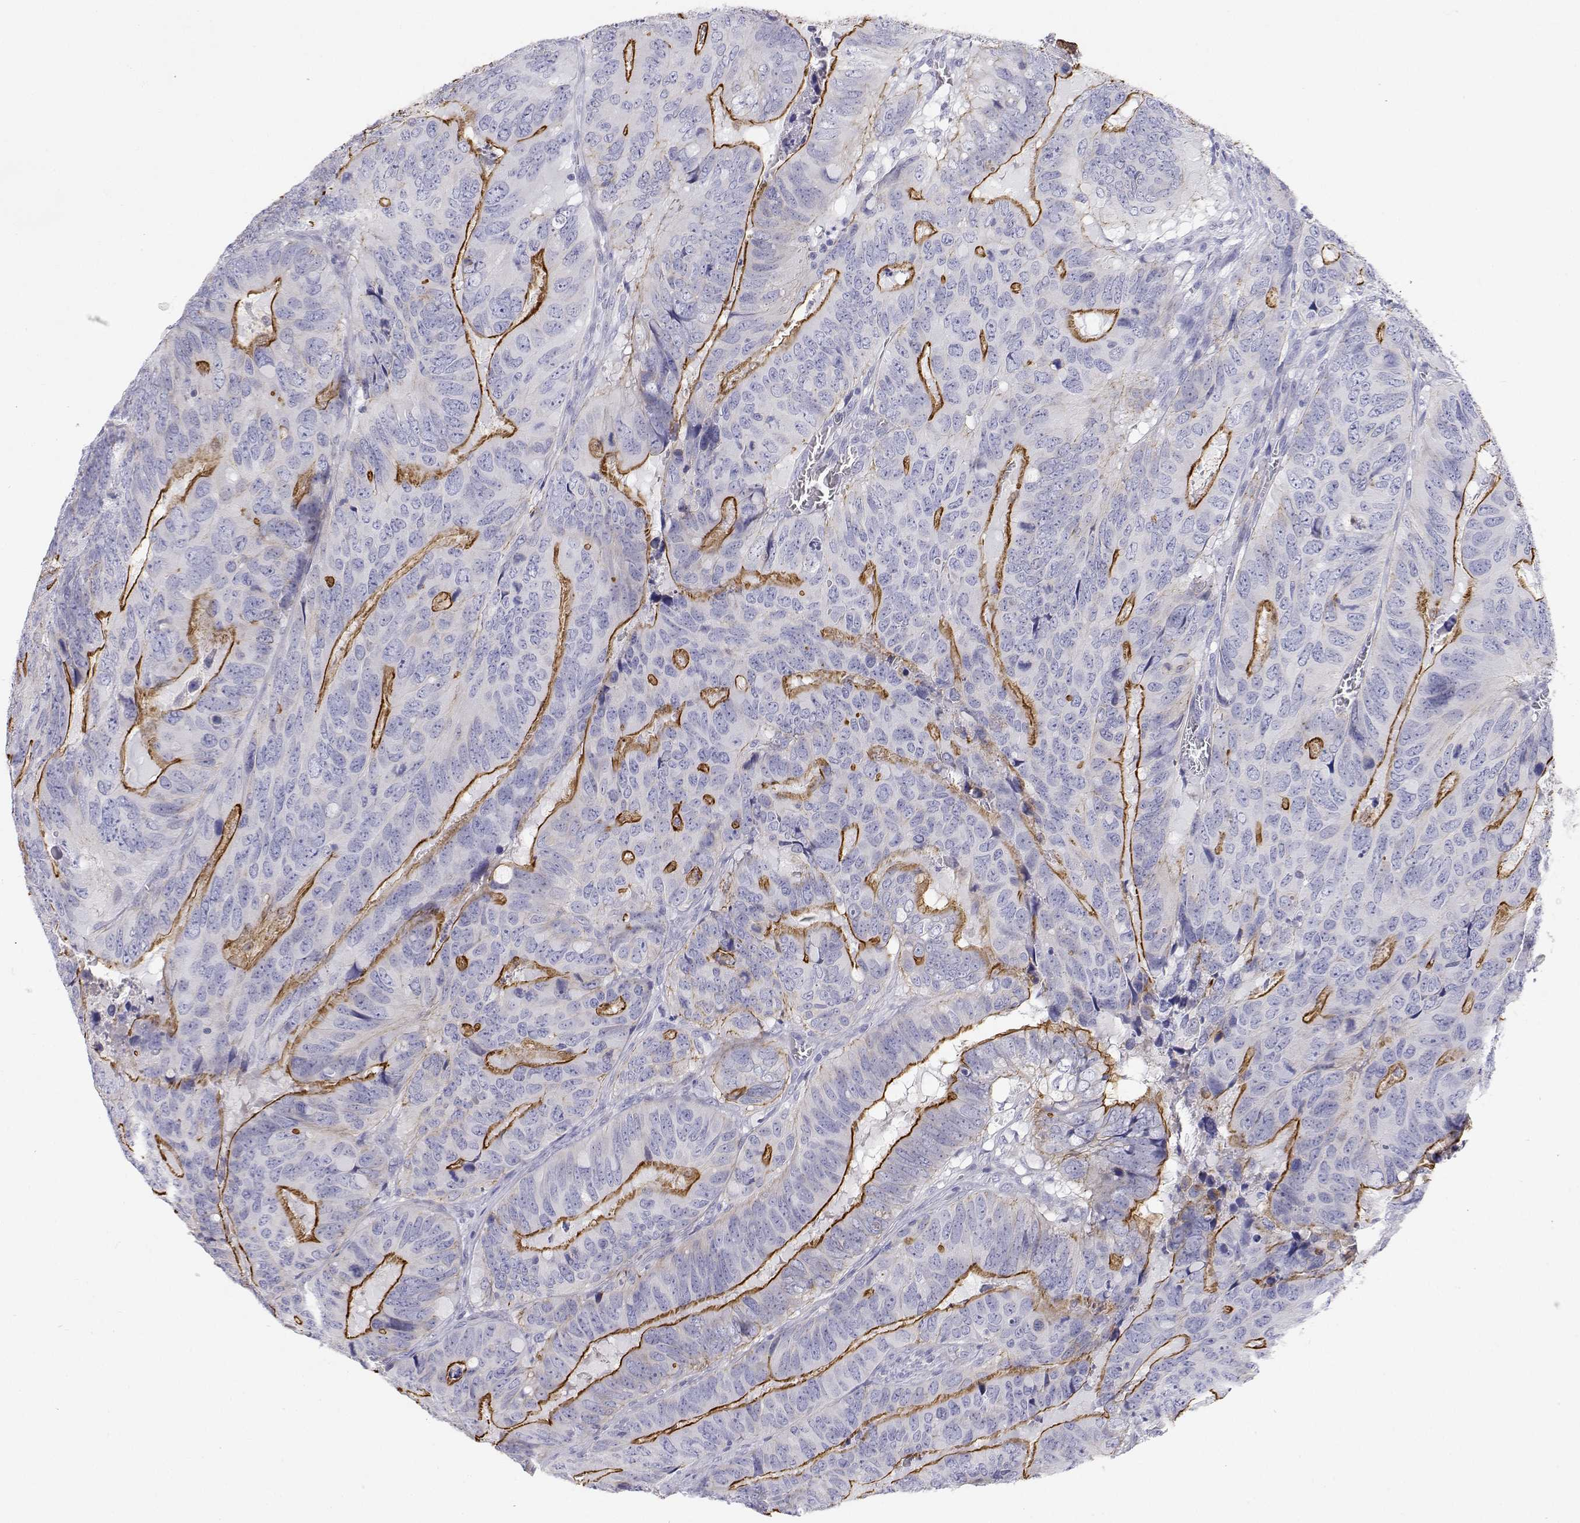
{"staining": {"intensity": "moderate", "quantity": "25%-75%", "location": "cytoplasmic/membranous"}, "tissue": "colorectal cancer", "cell_type": "Tumor cells", "image_type": "cancer", "snomed": [{"axis": "morphology", "description": "Adenocarcinoma, NOS"}, {"axis": "topography", "description": "Colon"}], "caption": "A brown stain highlights moderate cytoplasmic/membranous expression of a protein in human colorectal adenocarcinoma tumor cells.", "gene": "MISP", "patient": {"sex": "male", "age": 79}}